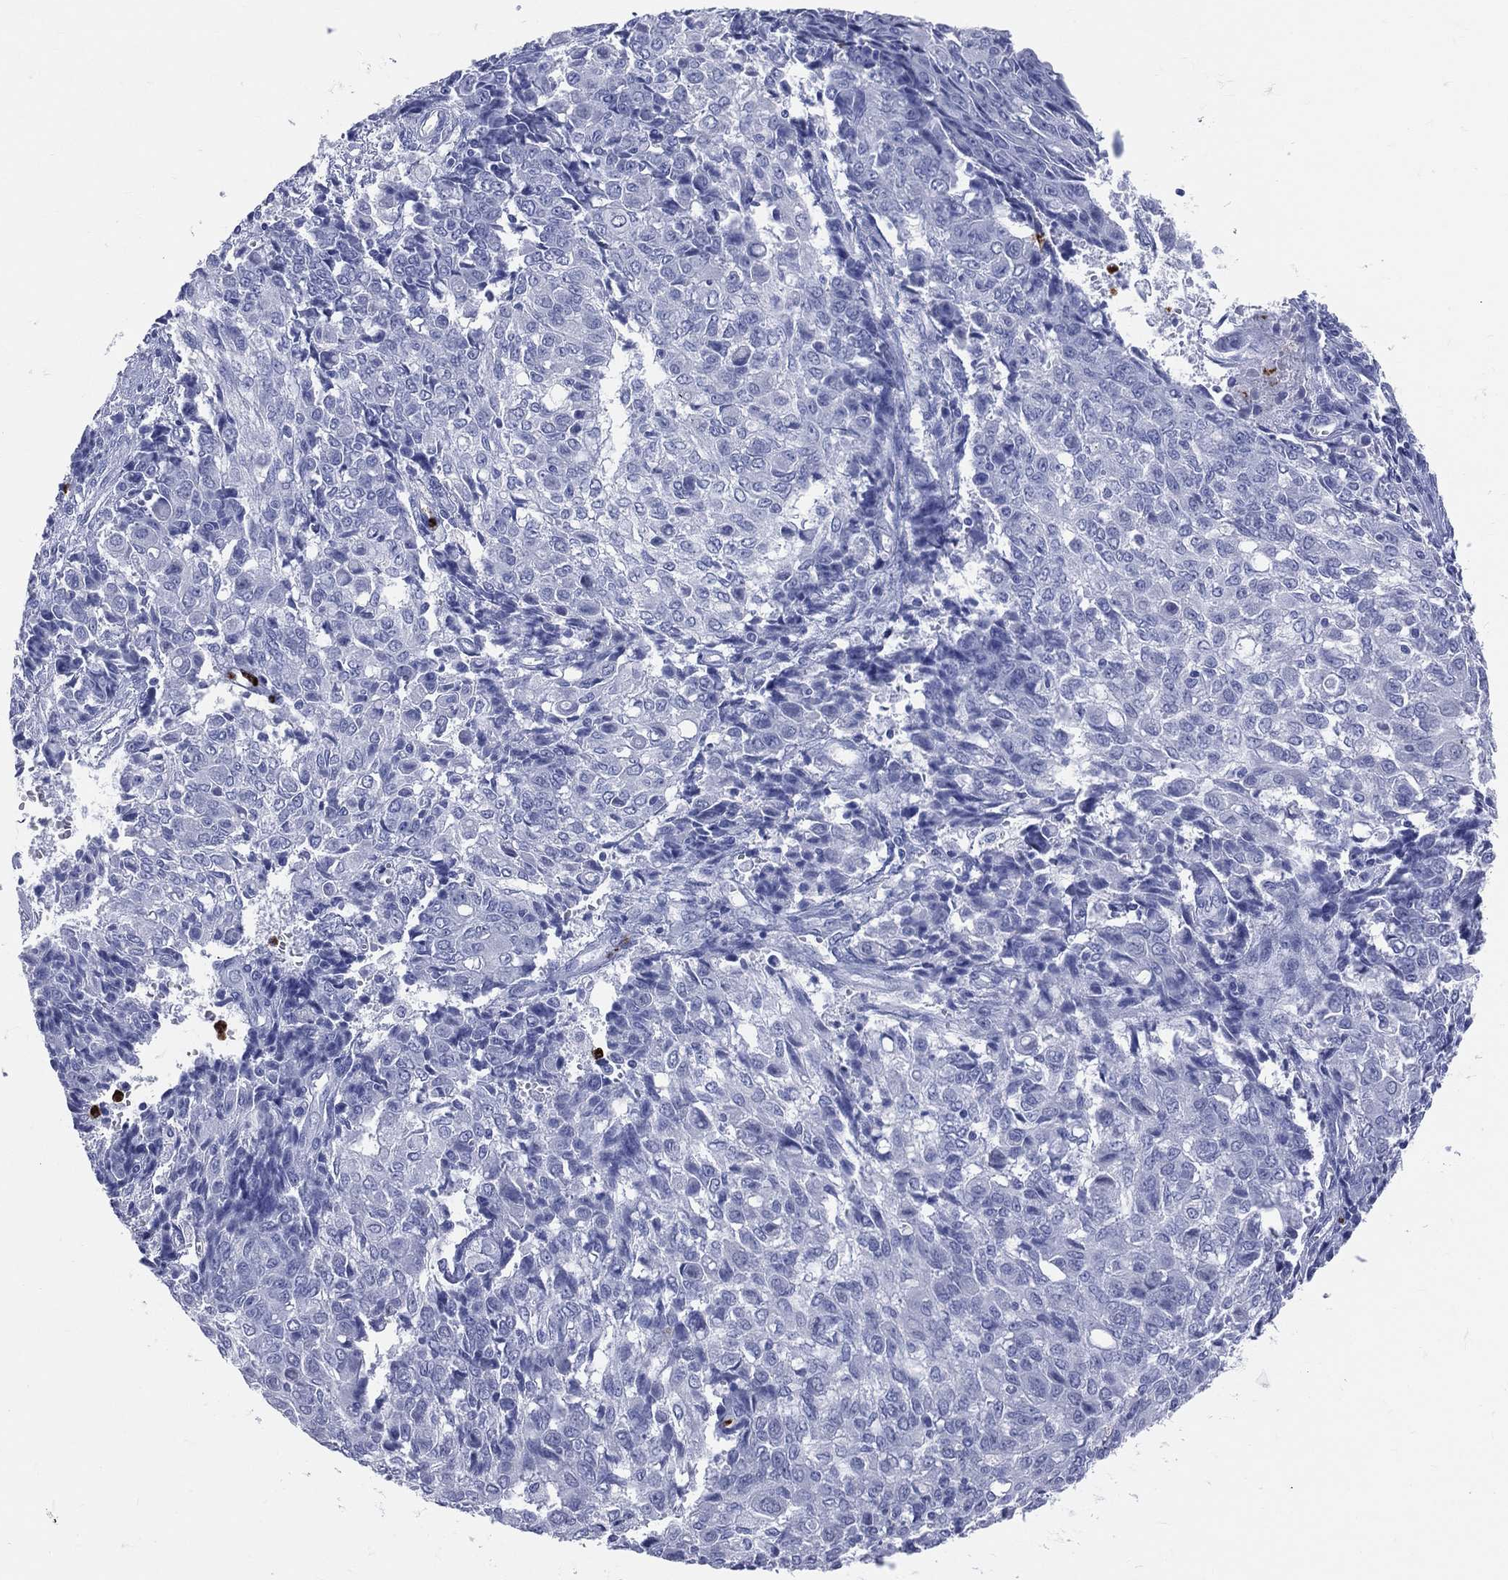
{"staining": {"intensity": "negative", "quantity": "none", "location": "none"}, "tissue": "ovarian cancer", "cell_type": "Tumor cells", "image_type": "cancer", "snomed": [{"axis": "morphology", "description": "Carcinoma, endometroid"}, {"axis": "topography", "description": "Ovary"}], "caption": "Immunohistochemistry histopathology image of human ovarian cancer (endometroid carcinoma) stained for a protein (brown), which displays no expression in tumor cells.", "gene": "PGLYRP1", "patient": {"sex": "female", "age": 42}}